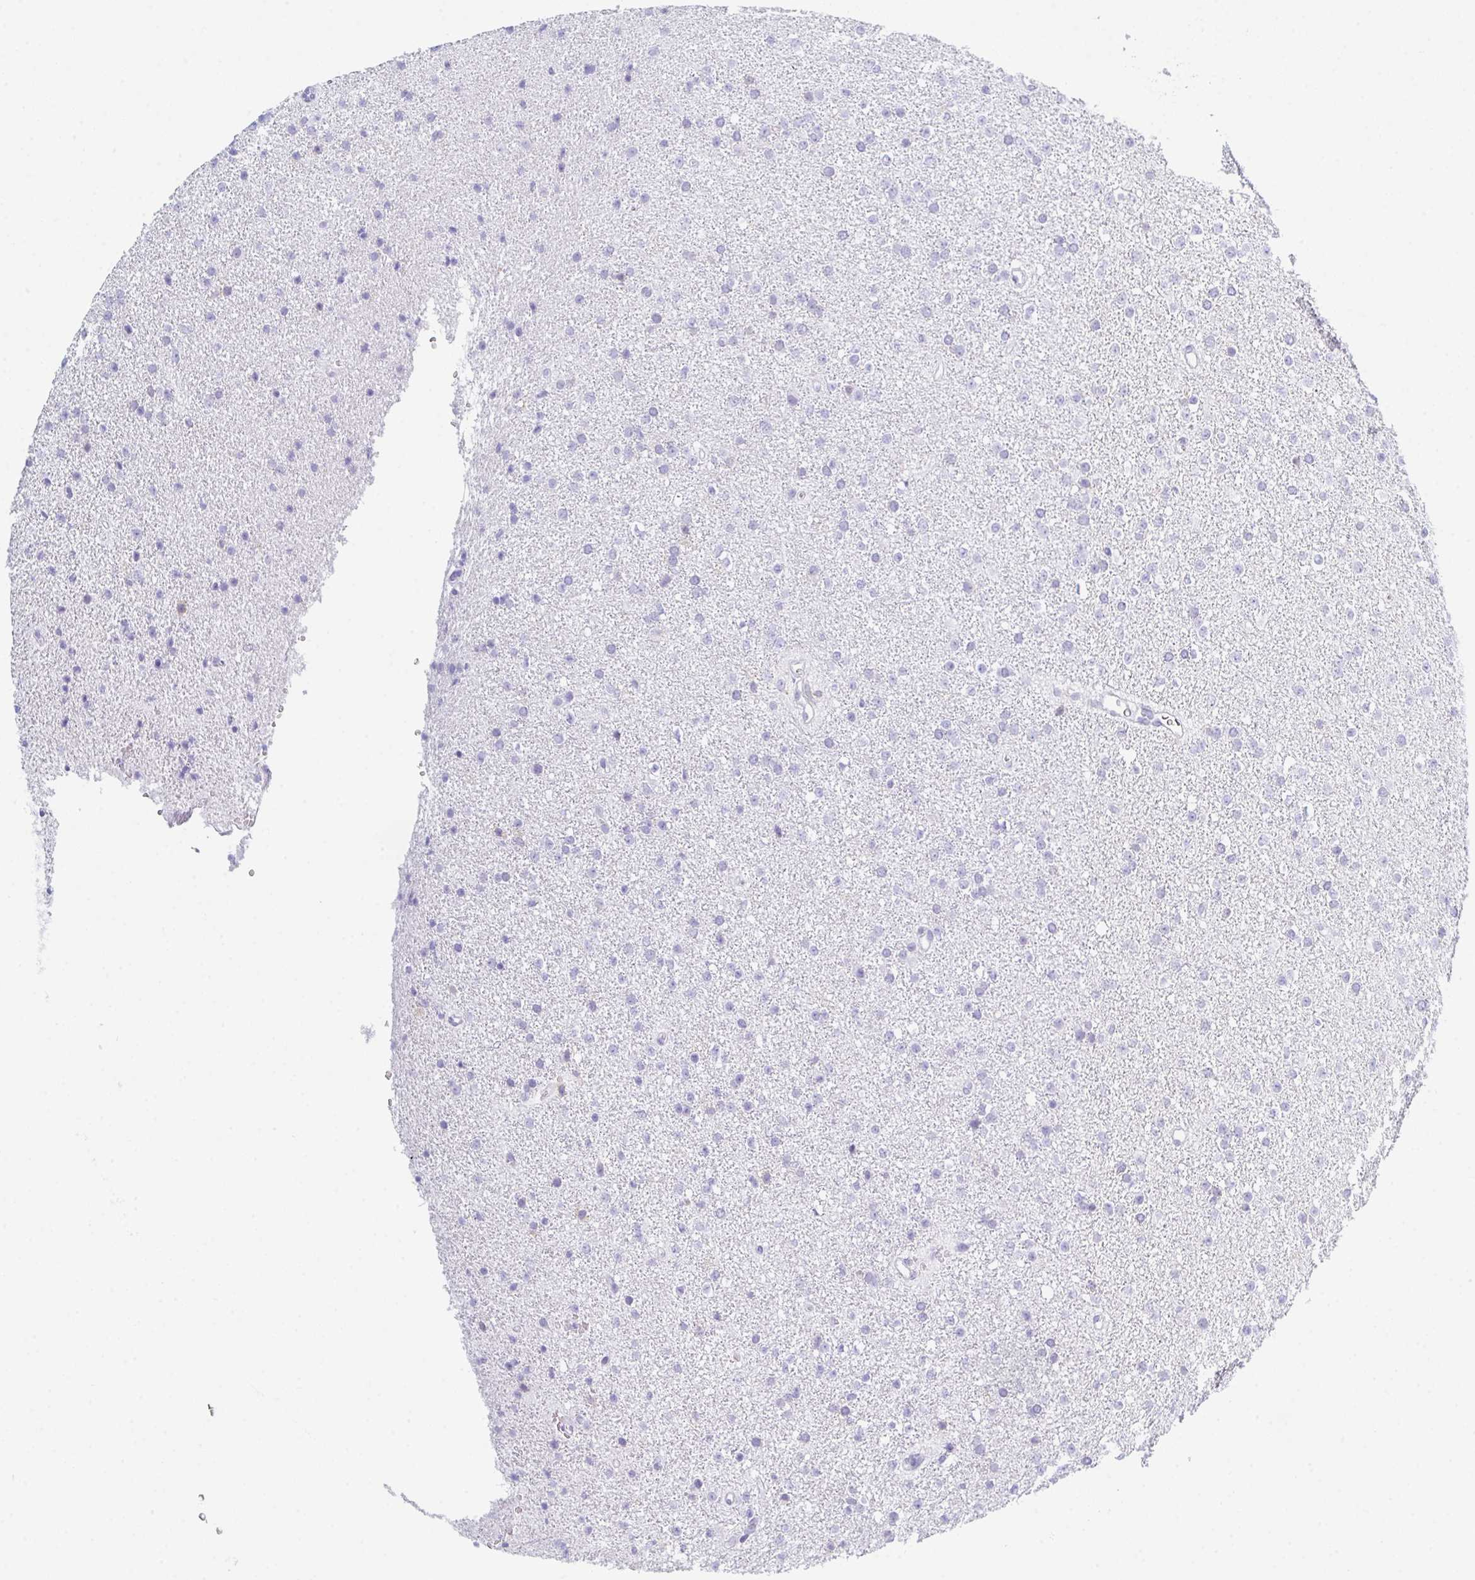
{"staining": {"intensity": "negative", "quantity": "none", "location": "none"}, "tissue": "glioma", "cell_type": "Tumor cells", "image_type": "cancer", "snomed": [{"axis": "morphology", "description": "Glioma, malignant, Low grade"}, {"axis": "topography", "description": "Brain"}], "caption": "Immunohistochemistry photomicrograph of human malignant glioma (low-grade) stained for a protein (brown), which displays no expression in tumor cells.", "gene": "MYO1F", "patient": {"sex": "female", "age": 34}}